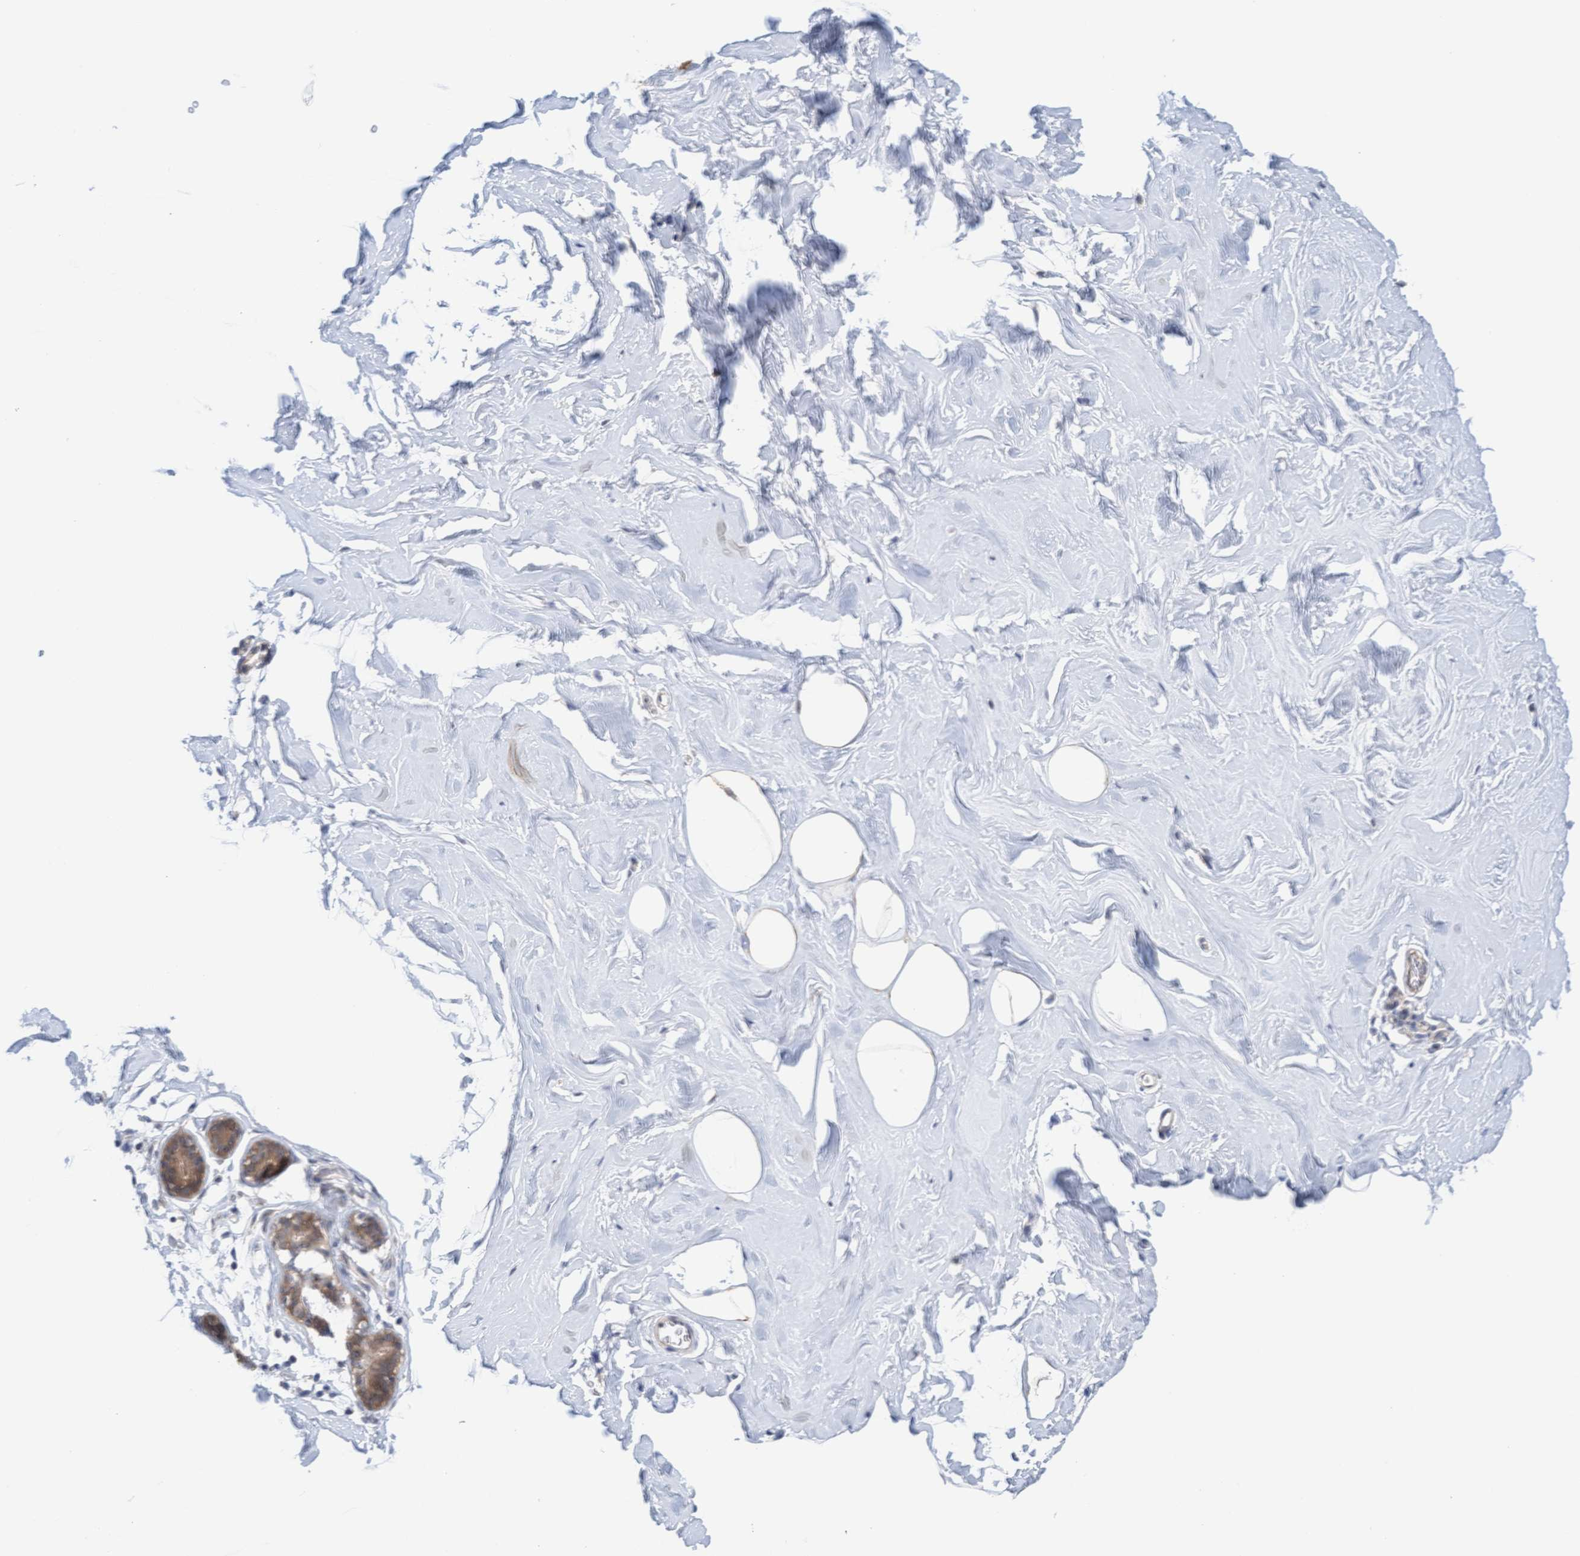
{"staining": {"intensity": "weak", "quantity": "25%-75%", "location": "cytoplasmic/membranous"}, "tissue": "adipose tissue", "cell_type": "Adipocytes", "image_type": "normal", "snomed": [{"axis": "morphology", "description": "Normal tissue, NOS"}, {"axis": "morphology", "description": "Fibrosis, NOS"}, {"axis": "topography", "description": "Breast"}, {"axis": "topography", "description": "Adipose tissue"}], "caption": "Brown immunohistochemical staining in unremarkable adipose tissue exhibits weak cytoplasmic/membranous staining in approximately 25%-75% of adipocytes.", "gene": "AMZ2", "patient": {"sex": "female", "age": 39}}